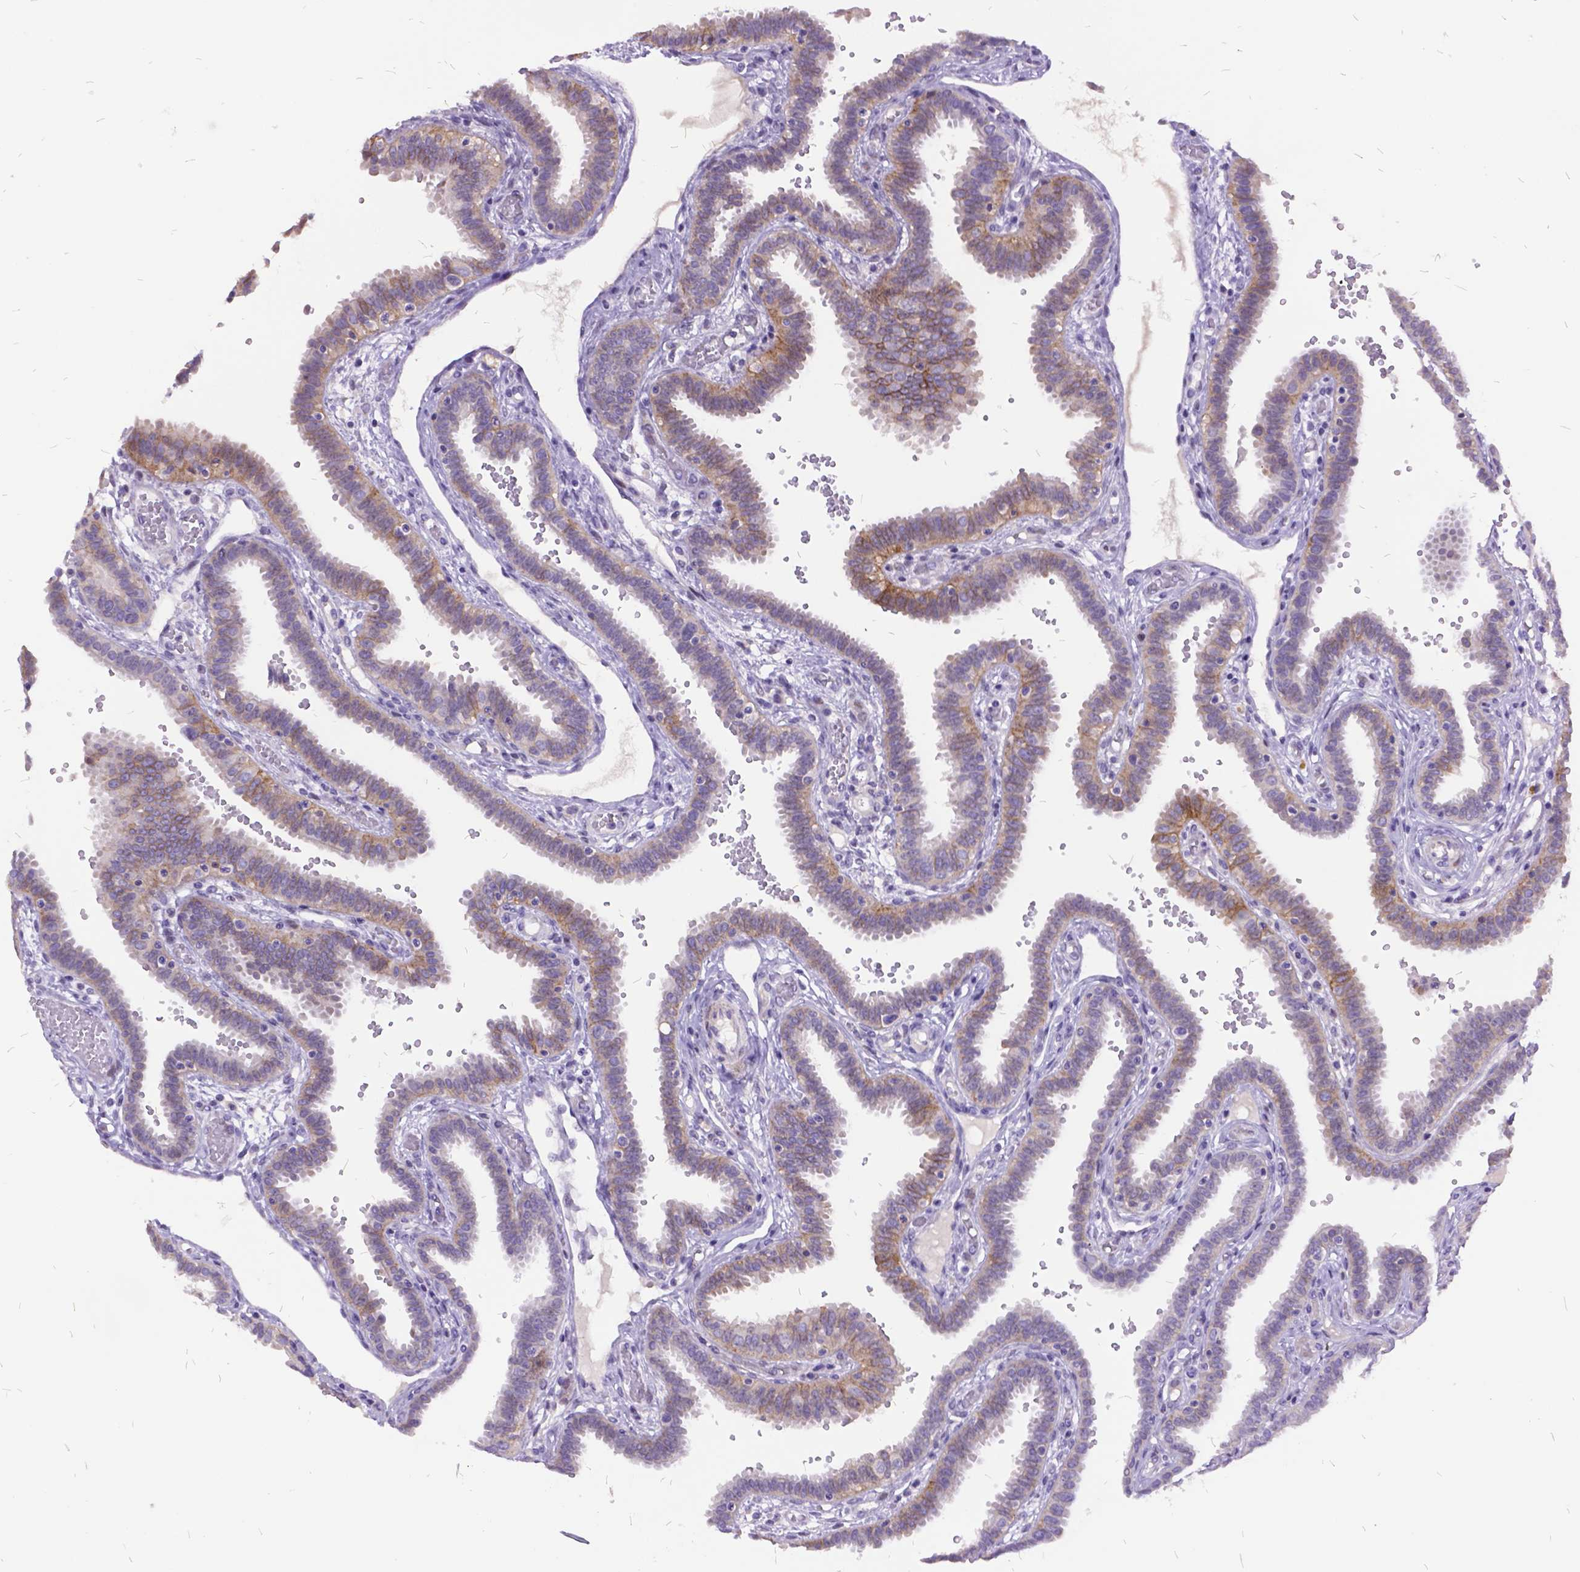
{"staining": {"intensity": "weak", "quantity": "25%-75%", "location": "cytoplasmic/membranous"}, "tissue": "fallopian tube", "cell_type": "Glandular cells", "image_type": "normal", "snomed": [{"axis": "morphology", "description": "Normal tissue, NOS"}, {"axis": "topography", "description": "Fallopian tube"}], "caption": "Protein analysis of unremarkable fallopian tube displays weak cytoplasmic/membranous positivity in approximately 25%-75% of glandular cells. (Stains: DAB (3,3'-diaminobenzidine) in brown, nuclei in blue, Microscopy: brightfield microscopy at high magnification).", "gene": "ITGB6", "patient": {"sex": "female", "age": 37}}